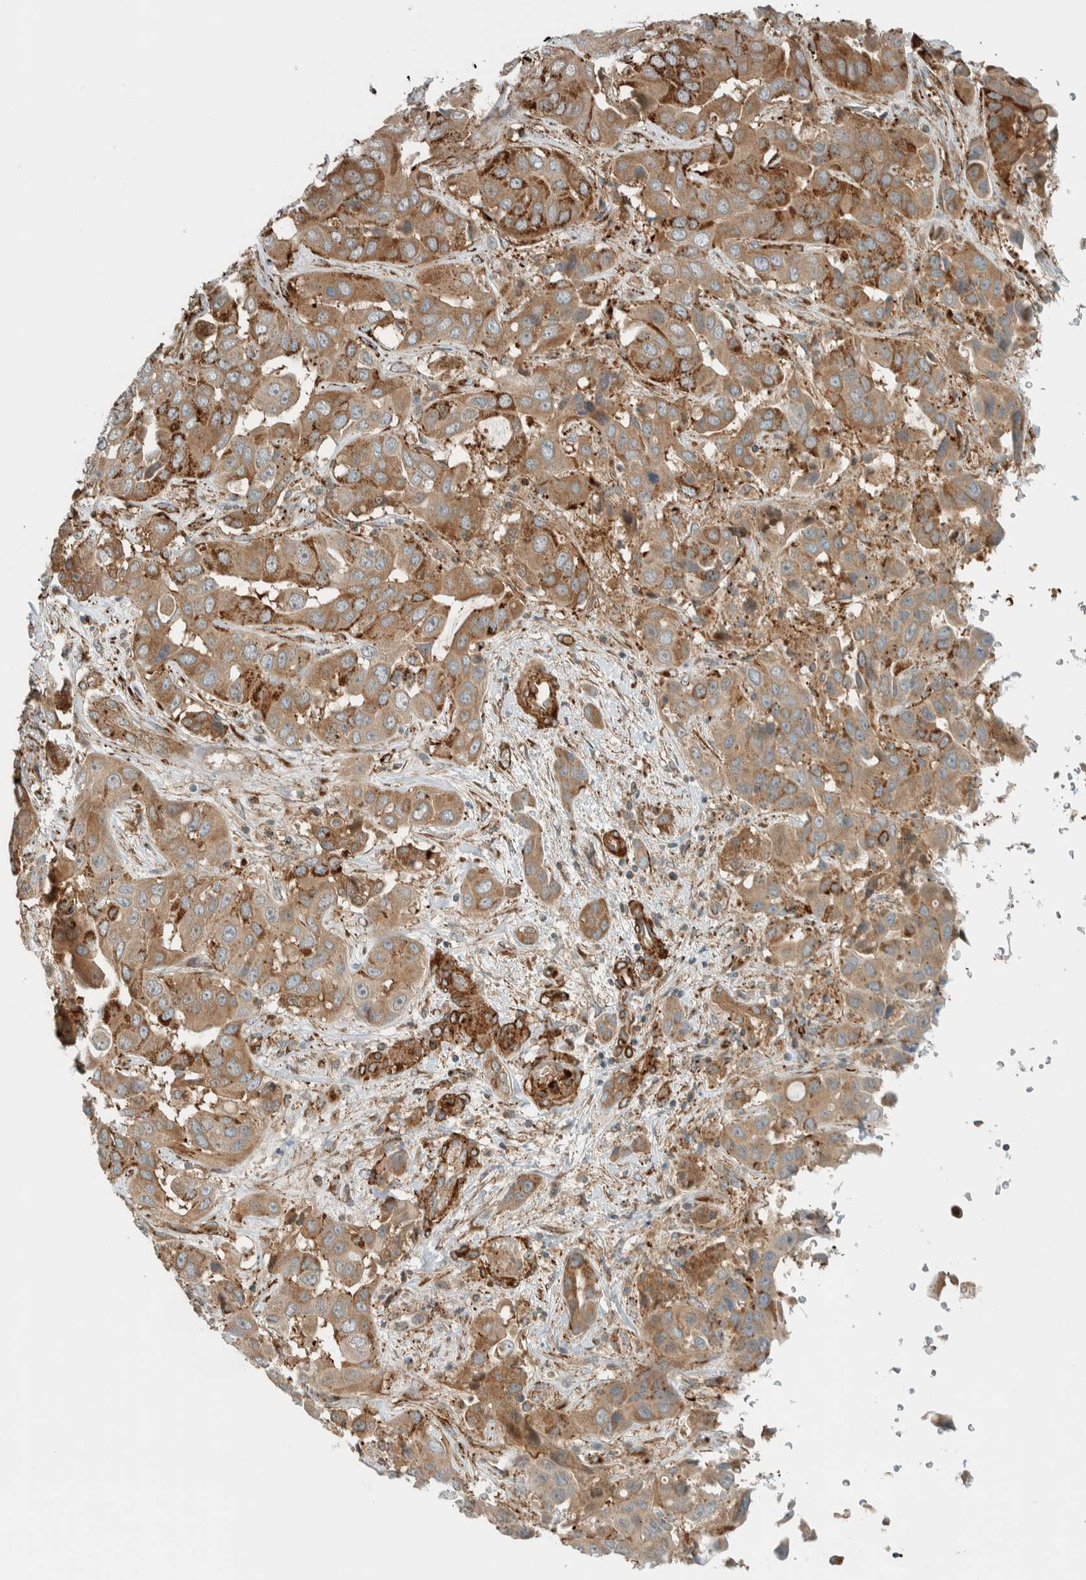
{"staining": {"intensity": "strong", "quantity": ">75%", "location": "cytoplasmic/membranous"}, "tissue": "liver cancer", "cell_type": "Tumor cells", "image_type": "cancer", "snomed": [{"axis": "morphology", "description": "Cholangiocarcinoma"}, {"axis": "topography", "description": "Liver"}], "caption": "Tumor cells display high levels of strong cytoplasmic/membranous positivity in about >75% of cells in cholangiocarcinoma (liver).", "gene": "EXOC7", "patient": {"sex": "female", "age": 52}}